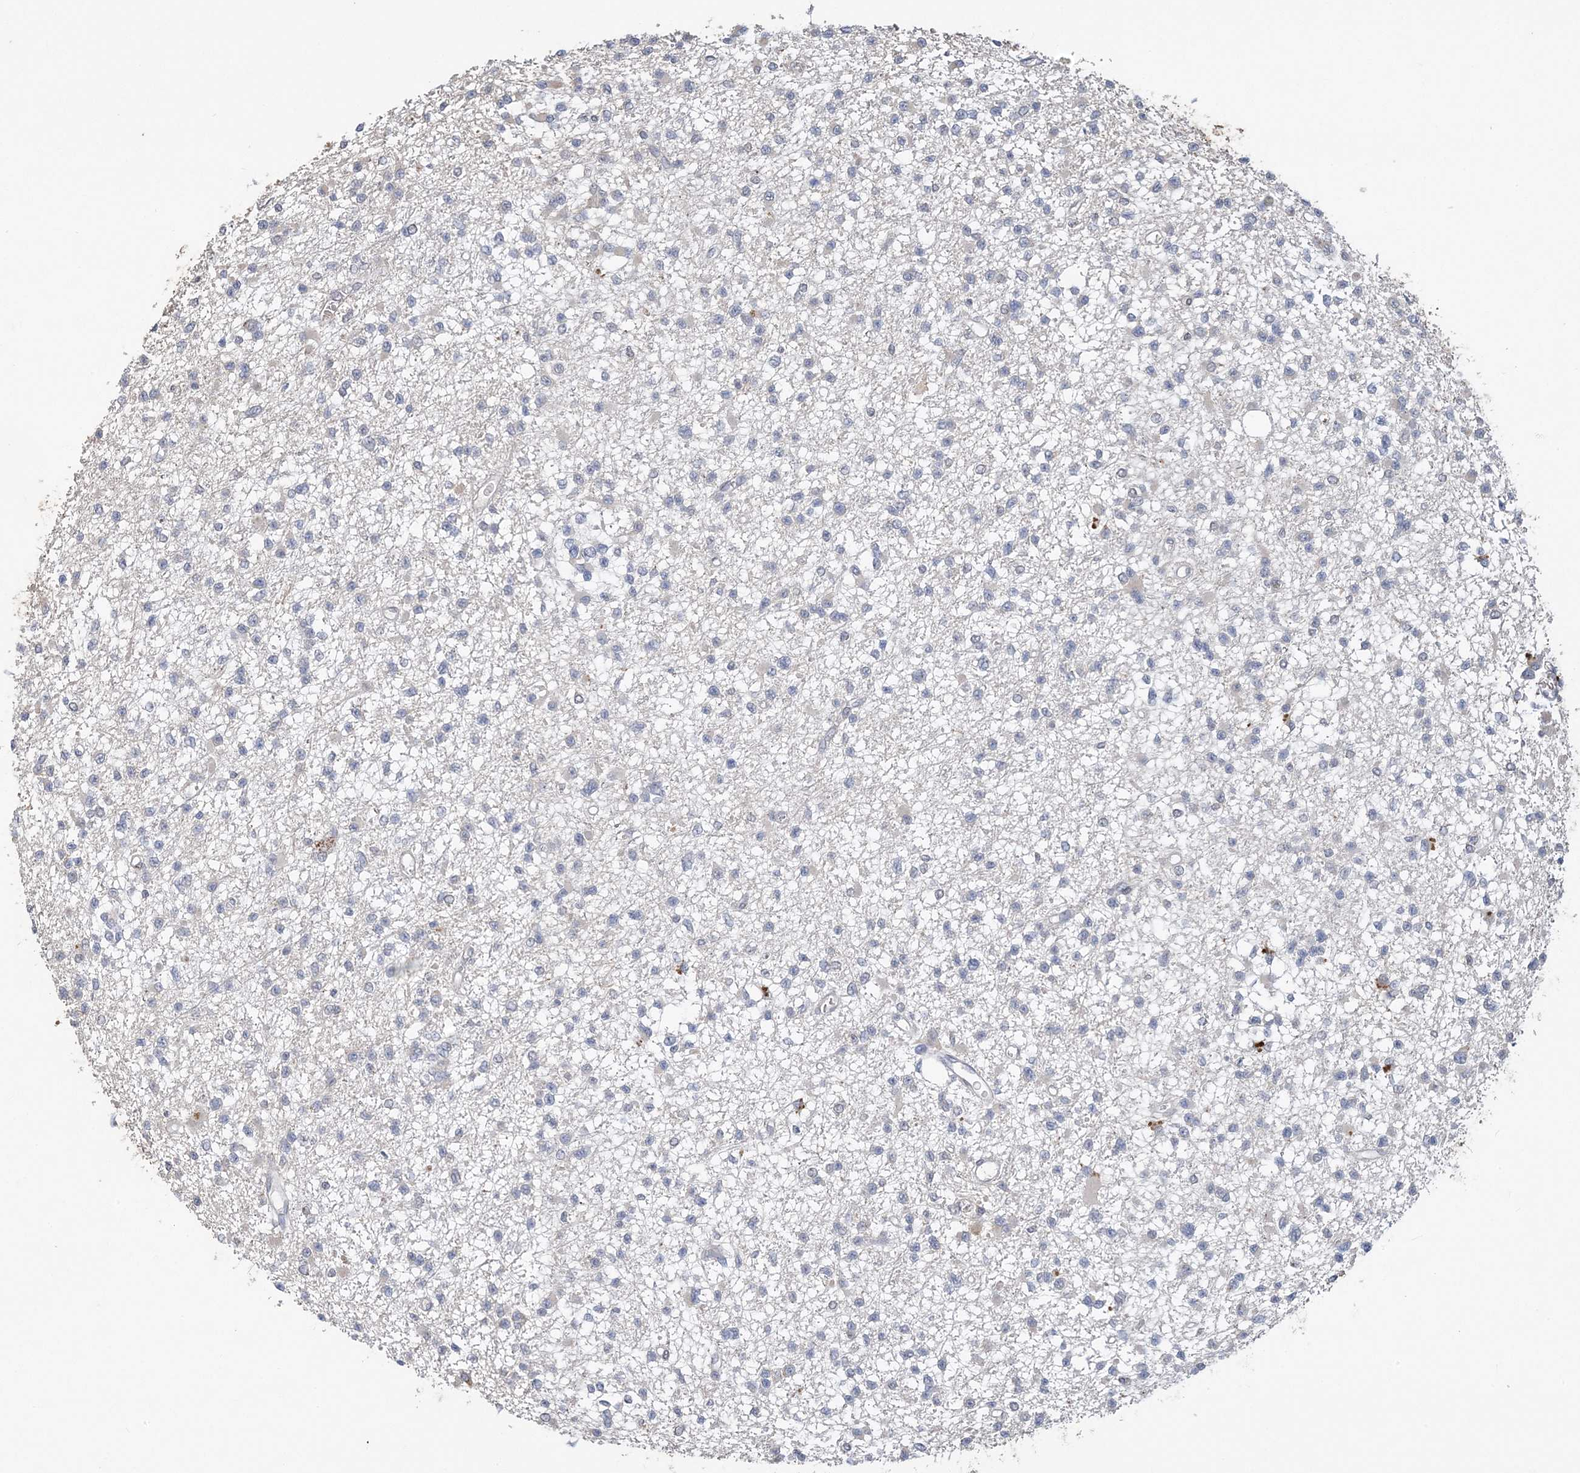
{"staining": {"intensity": "negative", "quantity": "none", "location": "none"}, "tissue": "glioma", "cell_type": "Tumor cells", "image_type": "cancer", "snomed": [{"axis": "morphology", "description": "Glioma, malignant, Low grade"}, {"axis": "topography", "description": "Brain"}], "caption": "Malignant glioma (low-grade) was stained to show a protein in brown. There is no significant staining in tumor cells.", "gene": "ZBTB7A", "patient": {"sex": "female", "age": 22}}